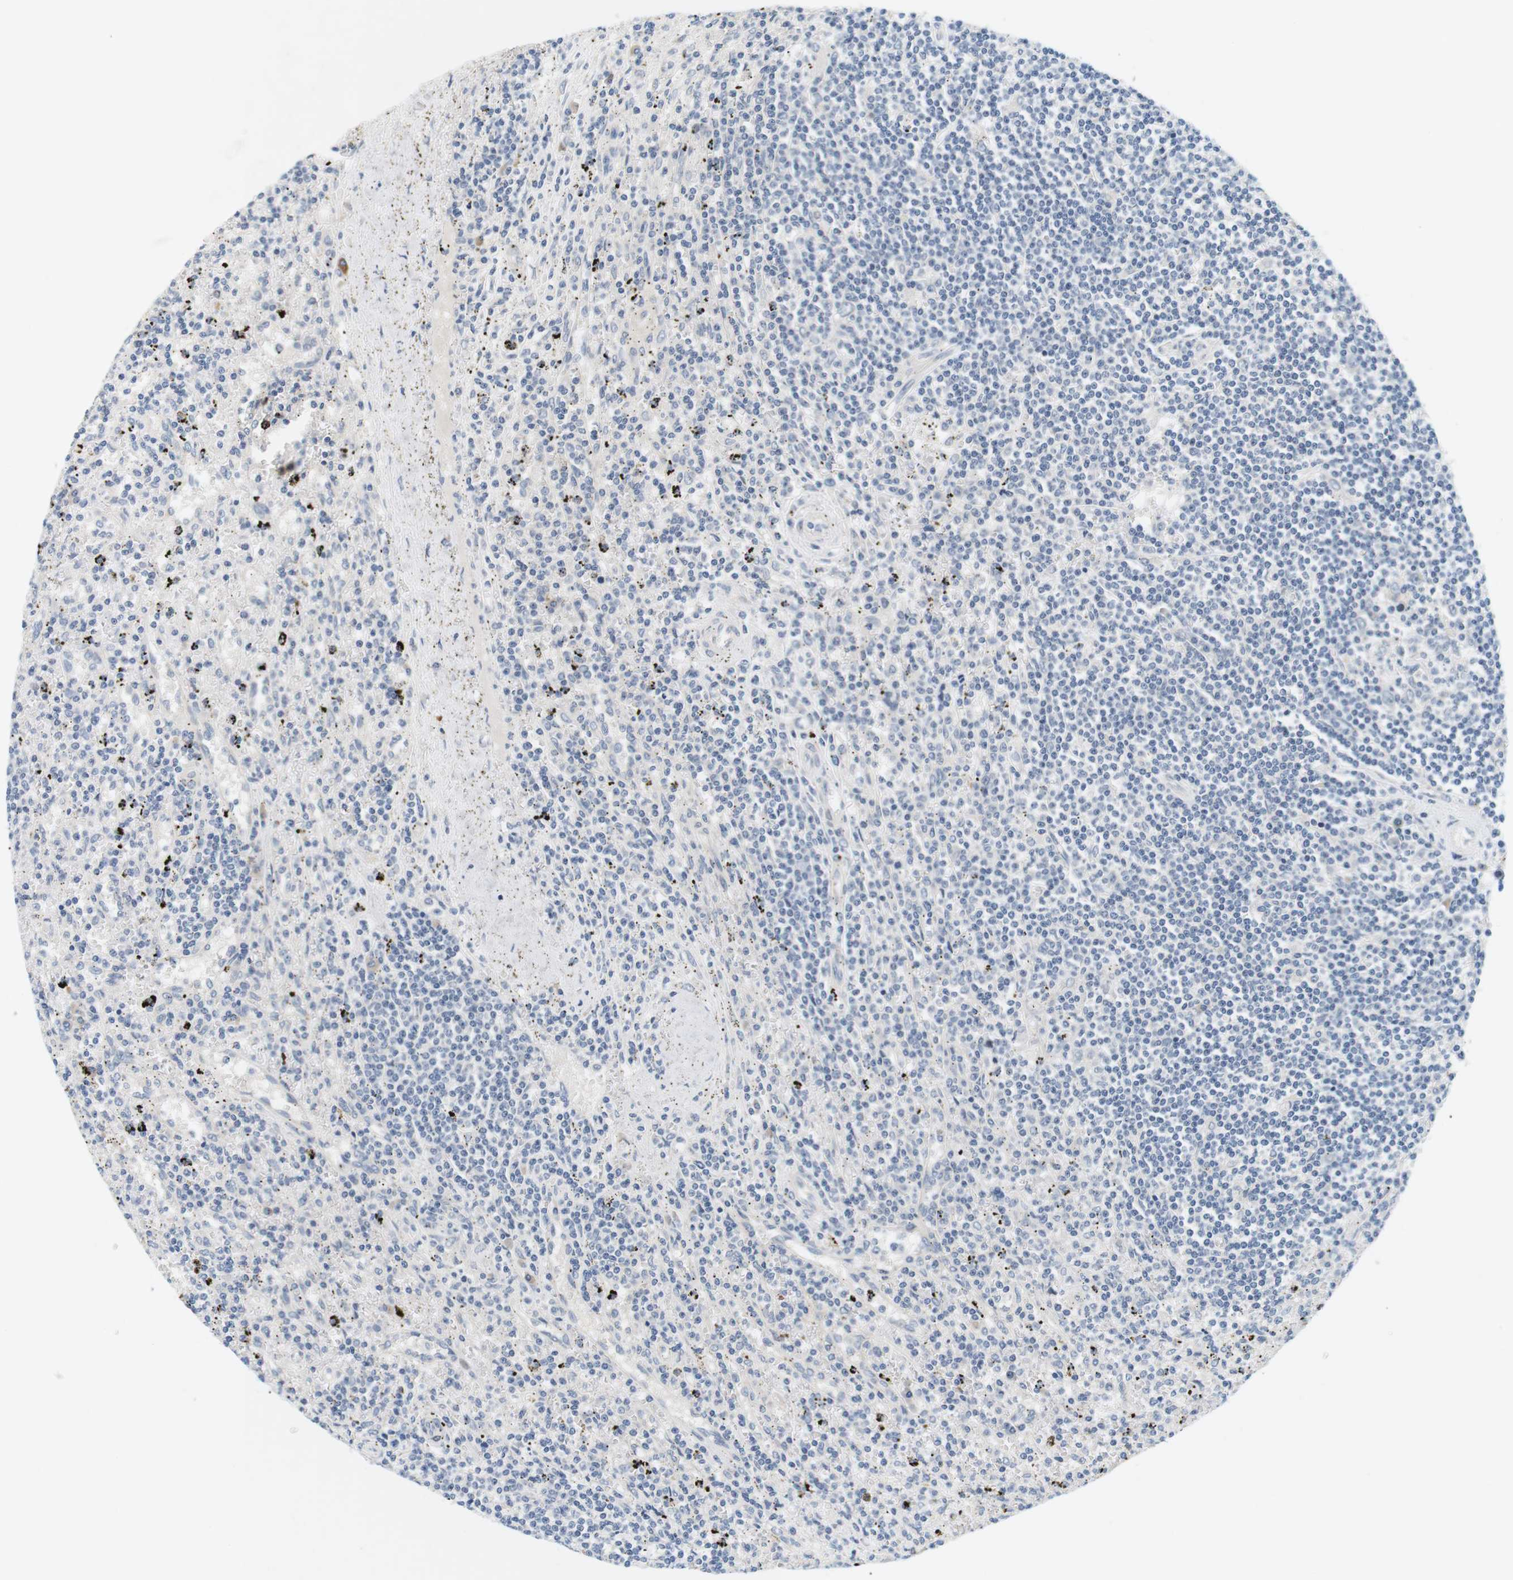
{"staining": {"intensity": "negative", "quantity": "none", "location": "none"}, "tissue": "lymphoma", "cell_type": "Tumor cells", "image_type": "cancer", "snomed": [{"axis": "morphology", "description": "Malignant lymphoma, non-Hodgkin's type, Low grade"}, {"axis": "topography", "description": "Spleen"}], "caption": "There is no significant expression in tumor cells of lymphoma. (Stains: DAB IHC with hematoxylin counter stain, Microscopy: brightfield microscopy at high magnification).", "gene": "EVA1C", "patient": {"sex": "male", "age": 76}}